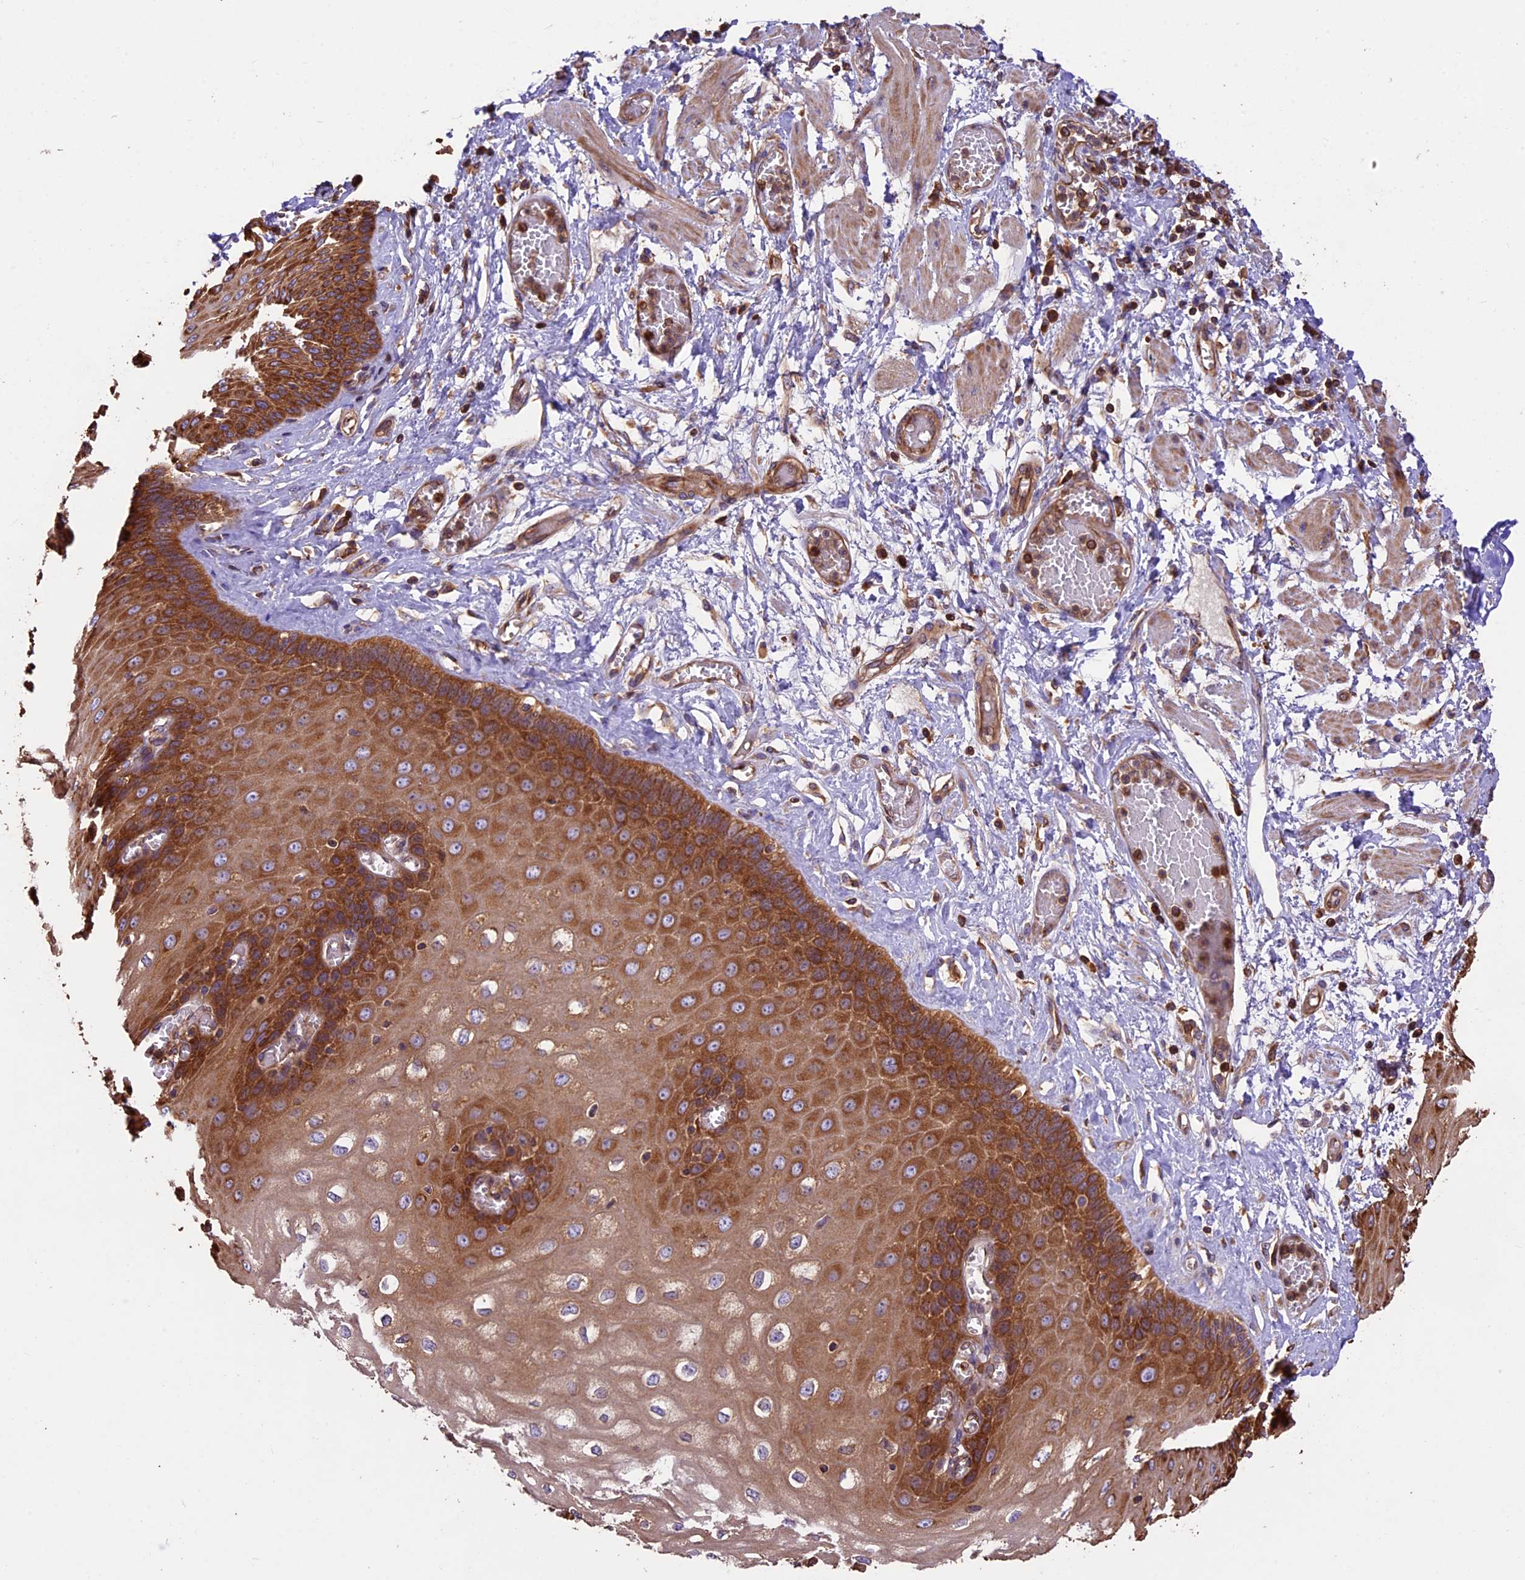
{"staining": {"intensity": "strong", "quantity": ">75%", "location": "cytoplasmic/membranous"}, "tissue": "esophagus", "cell_type": "Squamous epithelial cells", "image_type": "normal", "snomed": [{"axis": "morphology", "description": "Normal tissue, NOS"}, {"axis": "topography", "description": "Esophagus"}], "caption": "Immunohistochemistry (DAB) staining of benign esophagus reveals strong cytoplasmic/membranous protein positivity in about >75% of squamous epithelial cells.", "gene": "KARS1", "patient": {"sex": "male", "age": 60}}